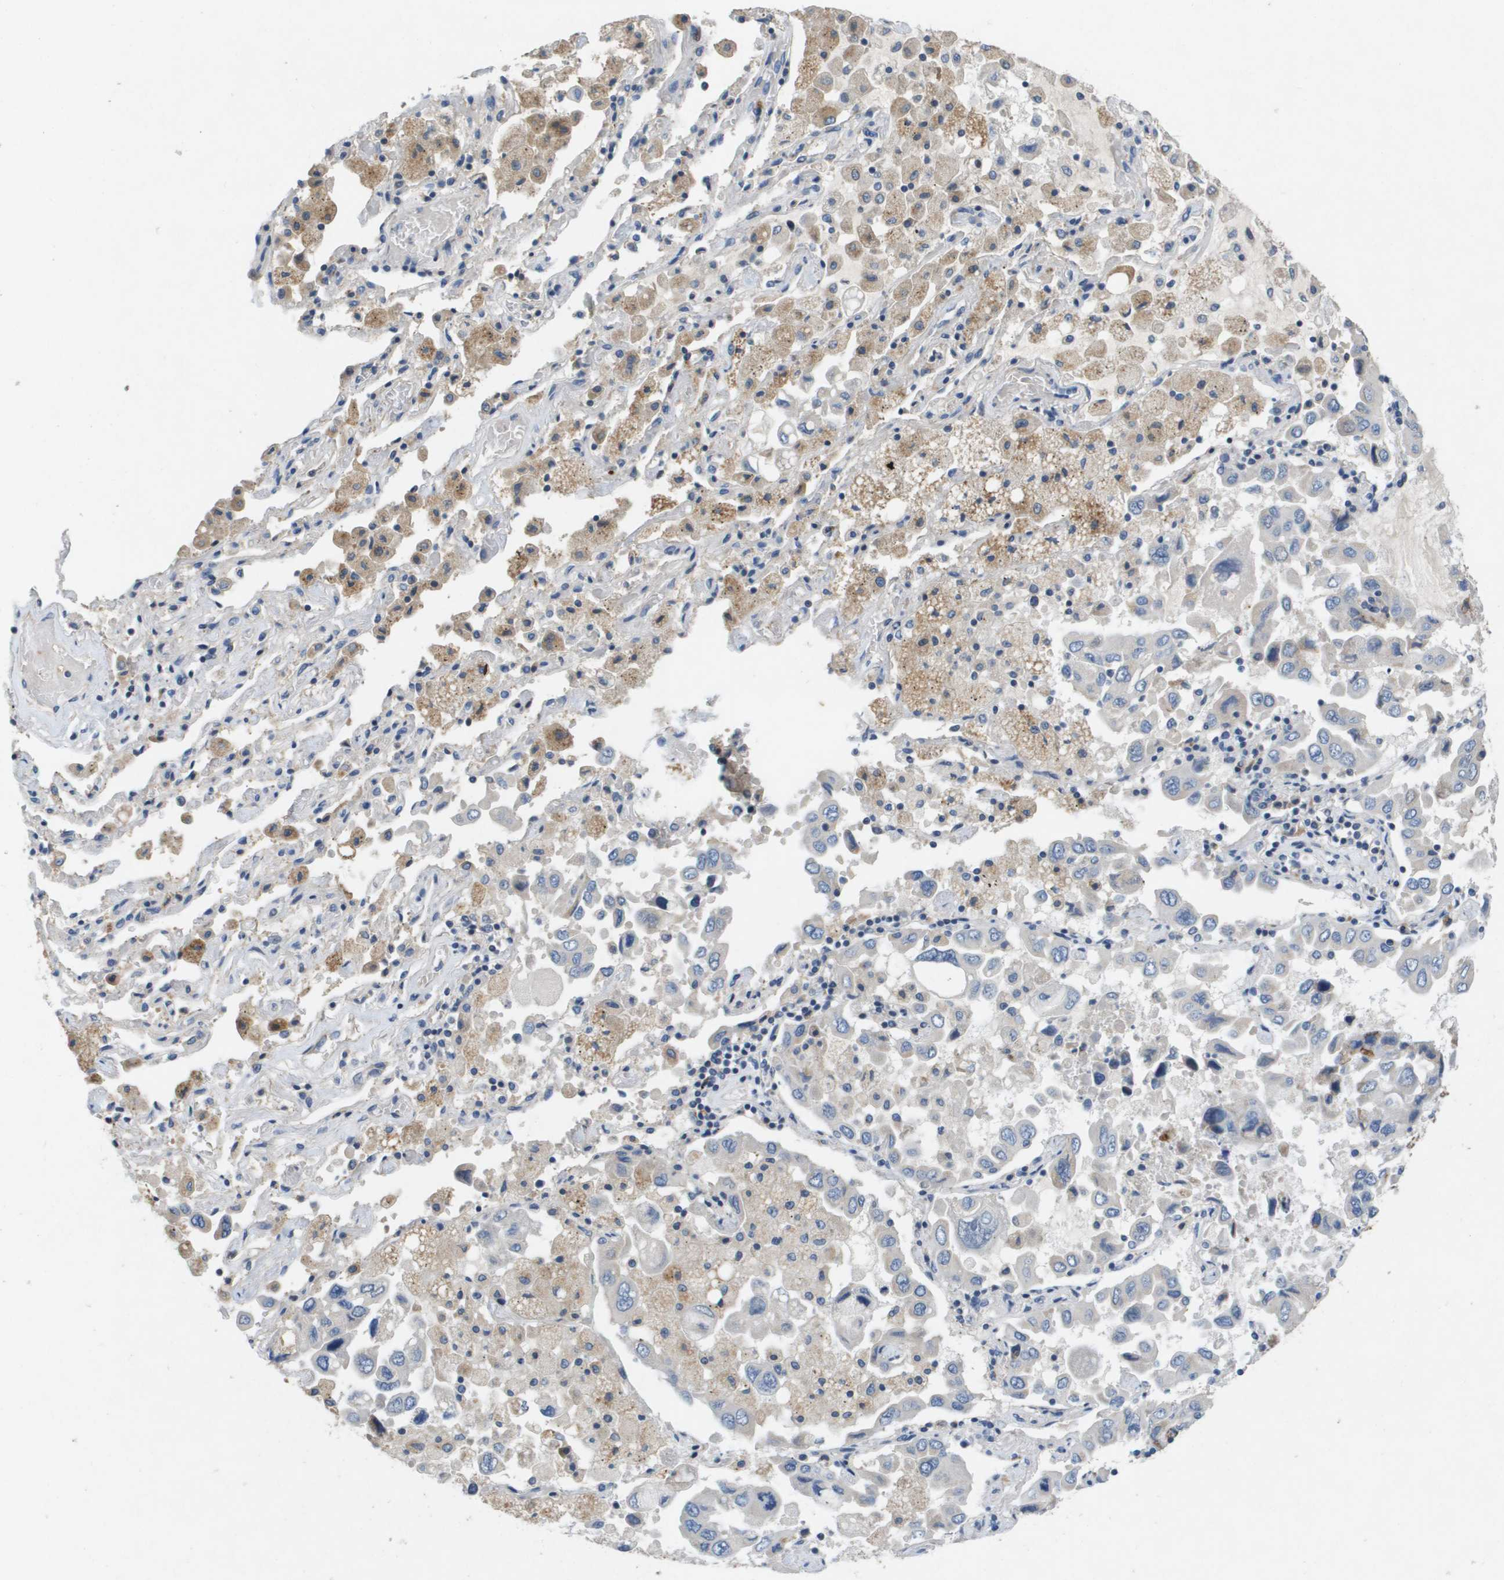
{"staining": {"intensity": "negative", "quantity": "none", "location": "none"}, "tissue": "lung cancer", "cell_type": "Tumor cells", "image_type": "cancer", "snomed": [{"axis": "morphology", "description": "Adenocarcinoma, NOS"}, {"axis": "topography", "description": "Lung"}], "caption": "DAB (3,3'-diaminobenzidine) immunohistochemical staining of adenocarcinoma (lung) demonstrates no significant positivity in tumor cells.", "gene": "B3GNT5", "patient": {"sex": "male", "age": 64}}